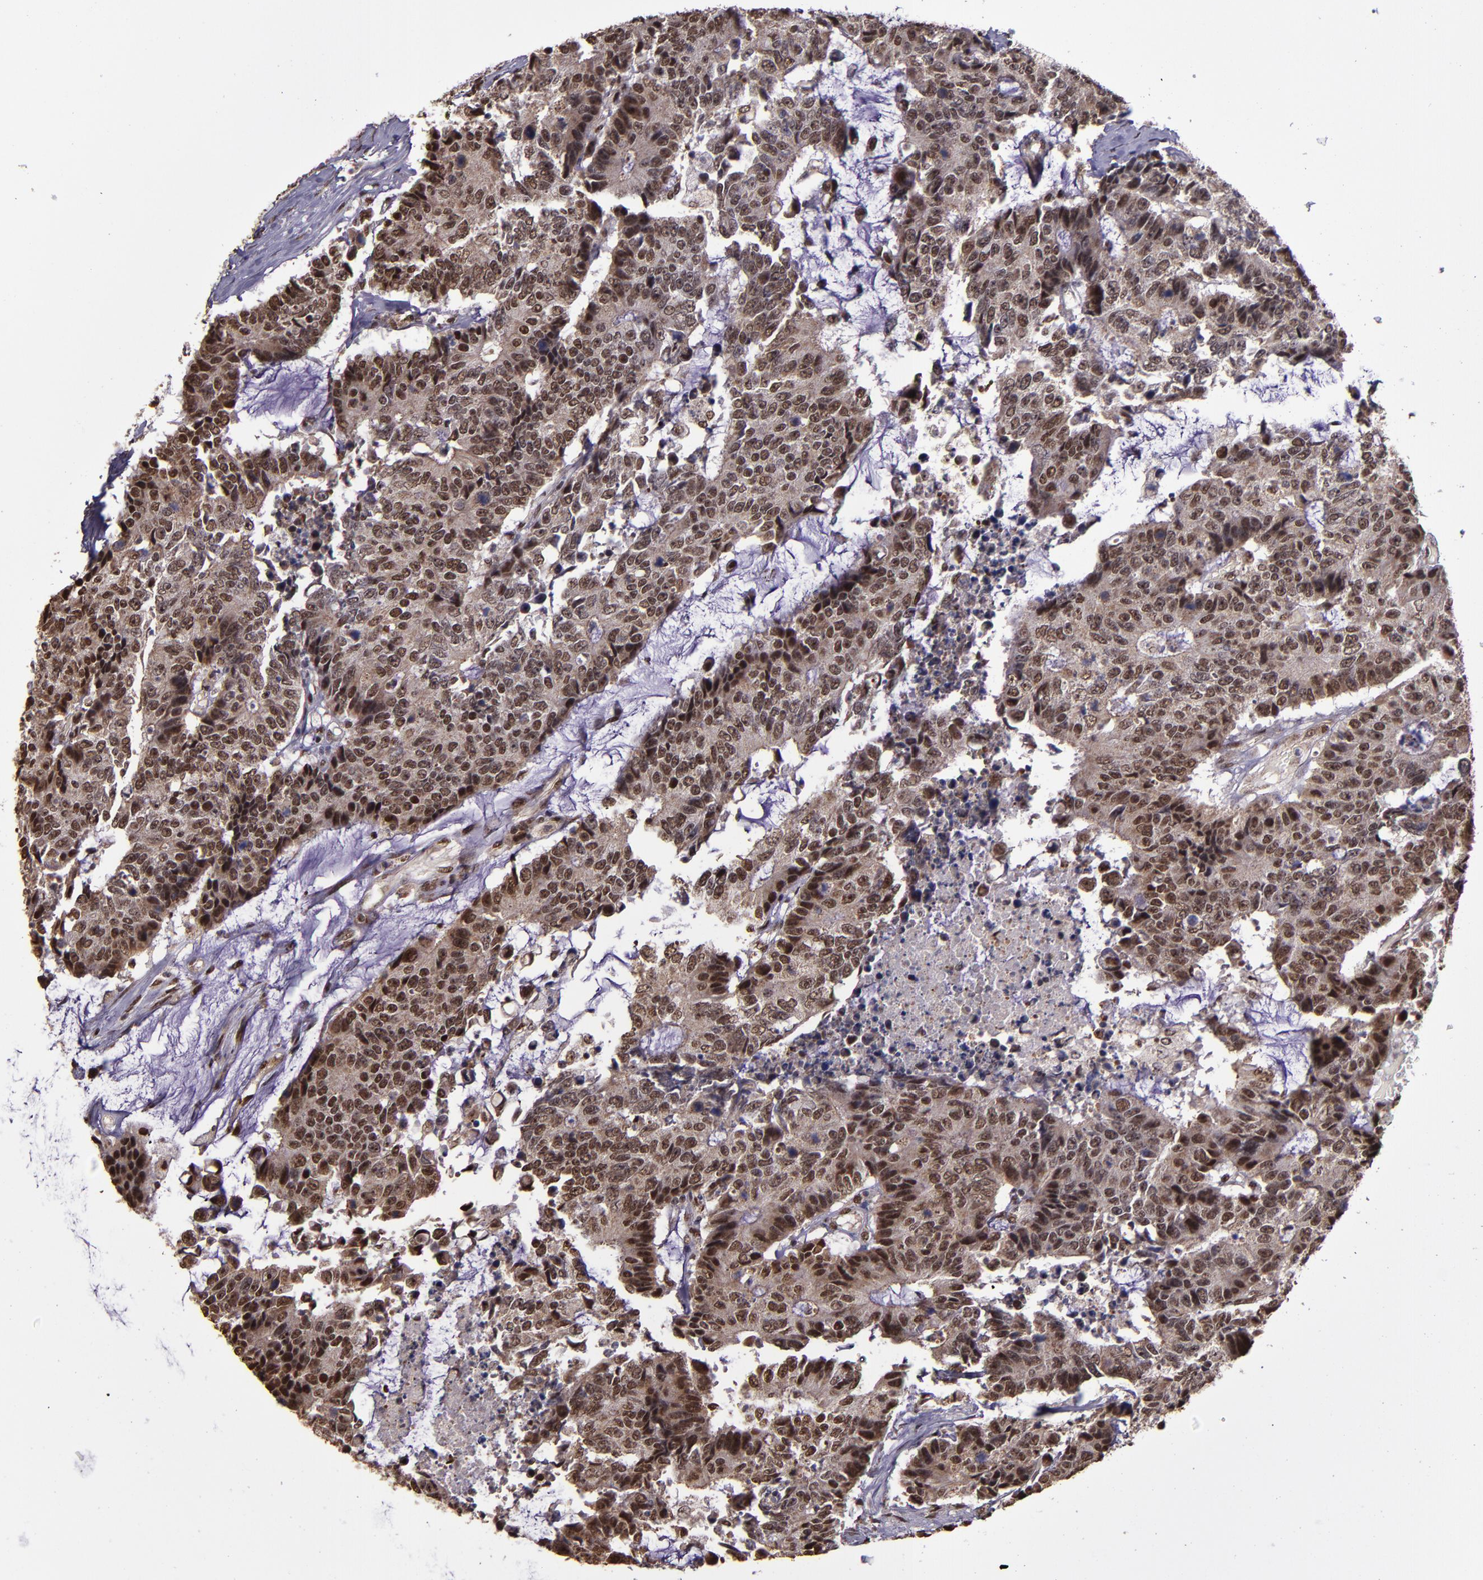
{"staining": {"intensity": "moderate", "quantity": ">75%", "location": "cytoplasmic/membranous,nuclear"}, "tissue": "colorectal cancer", "cell_type": "Tumor cells", "image_type": "cancer", "snomed": [{"axis": "morphology", "description": "Adenocarcinoma, NOS"}, {"axis": "topography", "description": "Colon"}], "caption": "Immunohistochemical staining of colorectal adenocarcinoma shows medium levels of moderate cytoplasmic/membranous and nuclear positivity in about >75% of tumor cells. (DAB (3,3'-diaminobenzidine) IHC, brown staining for protein, blue staining for nuclei).", "gene": "CECR2", "patient": {"sex": "female", "age": 86}}